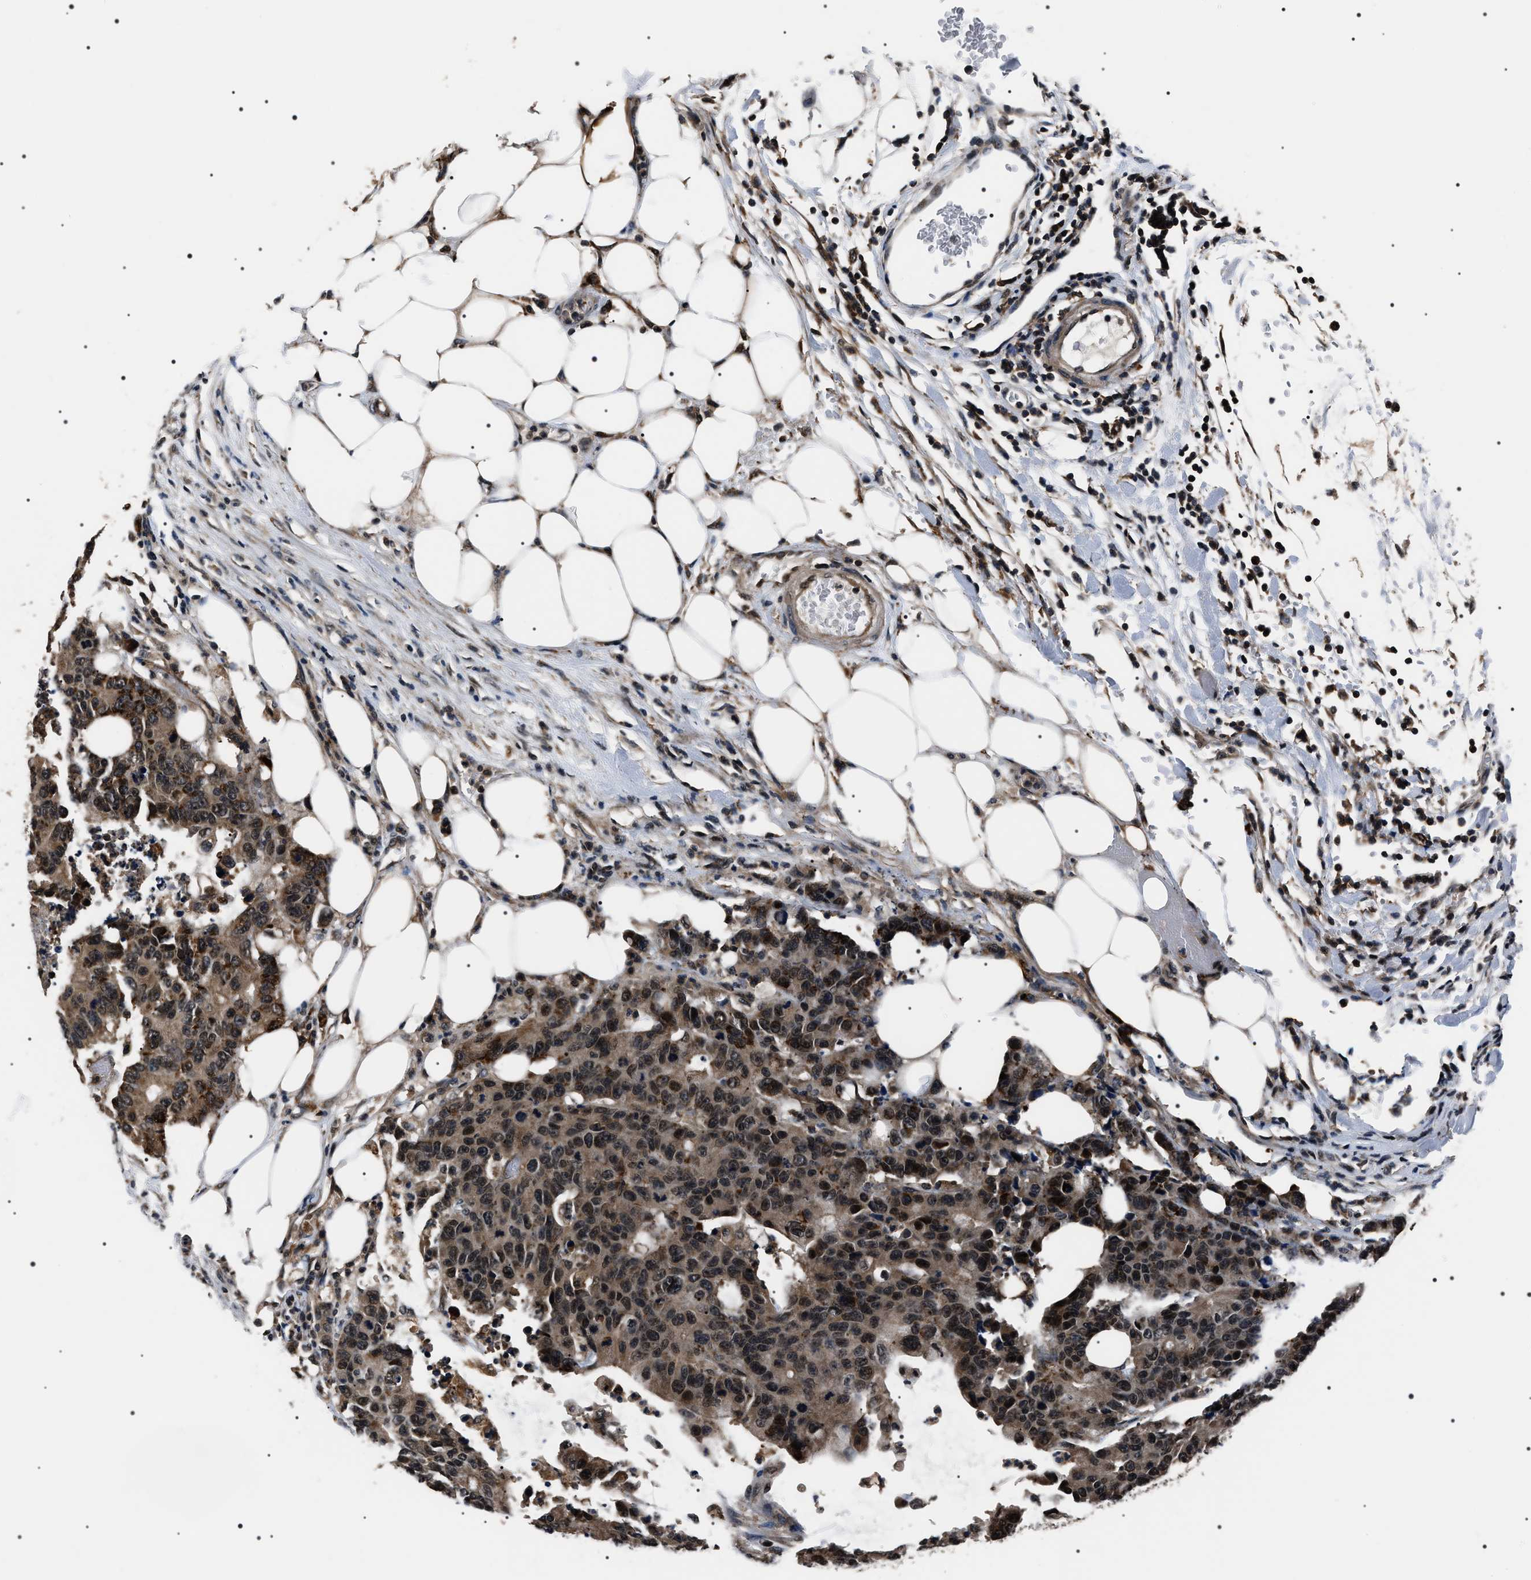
{"staining": {"intensity": "weak", "quantity": ">75%", "location": "cytoplasmic/membranous,nuclear"}, "tissue": "colorectal cancer", "cell_type": "Tumor cells", "image_type": "cancer", "snomed": [{"axis": "morphology", "description": "Adenocarcinoma, NOS"}, {"axis": "topography", "description": "Colon"}], "caption": "This micrograph shows colorectal cancer stained with IHC to label a protein in brown. The cytoplasmic/membranous and nuclear of tumor cells show weak positivity for the protein. Nuclei are counter-stained blue.", "gene": "SIPA1", "patient": {"sex": "female", "age": 86}}